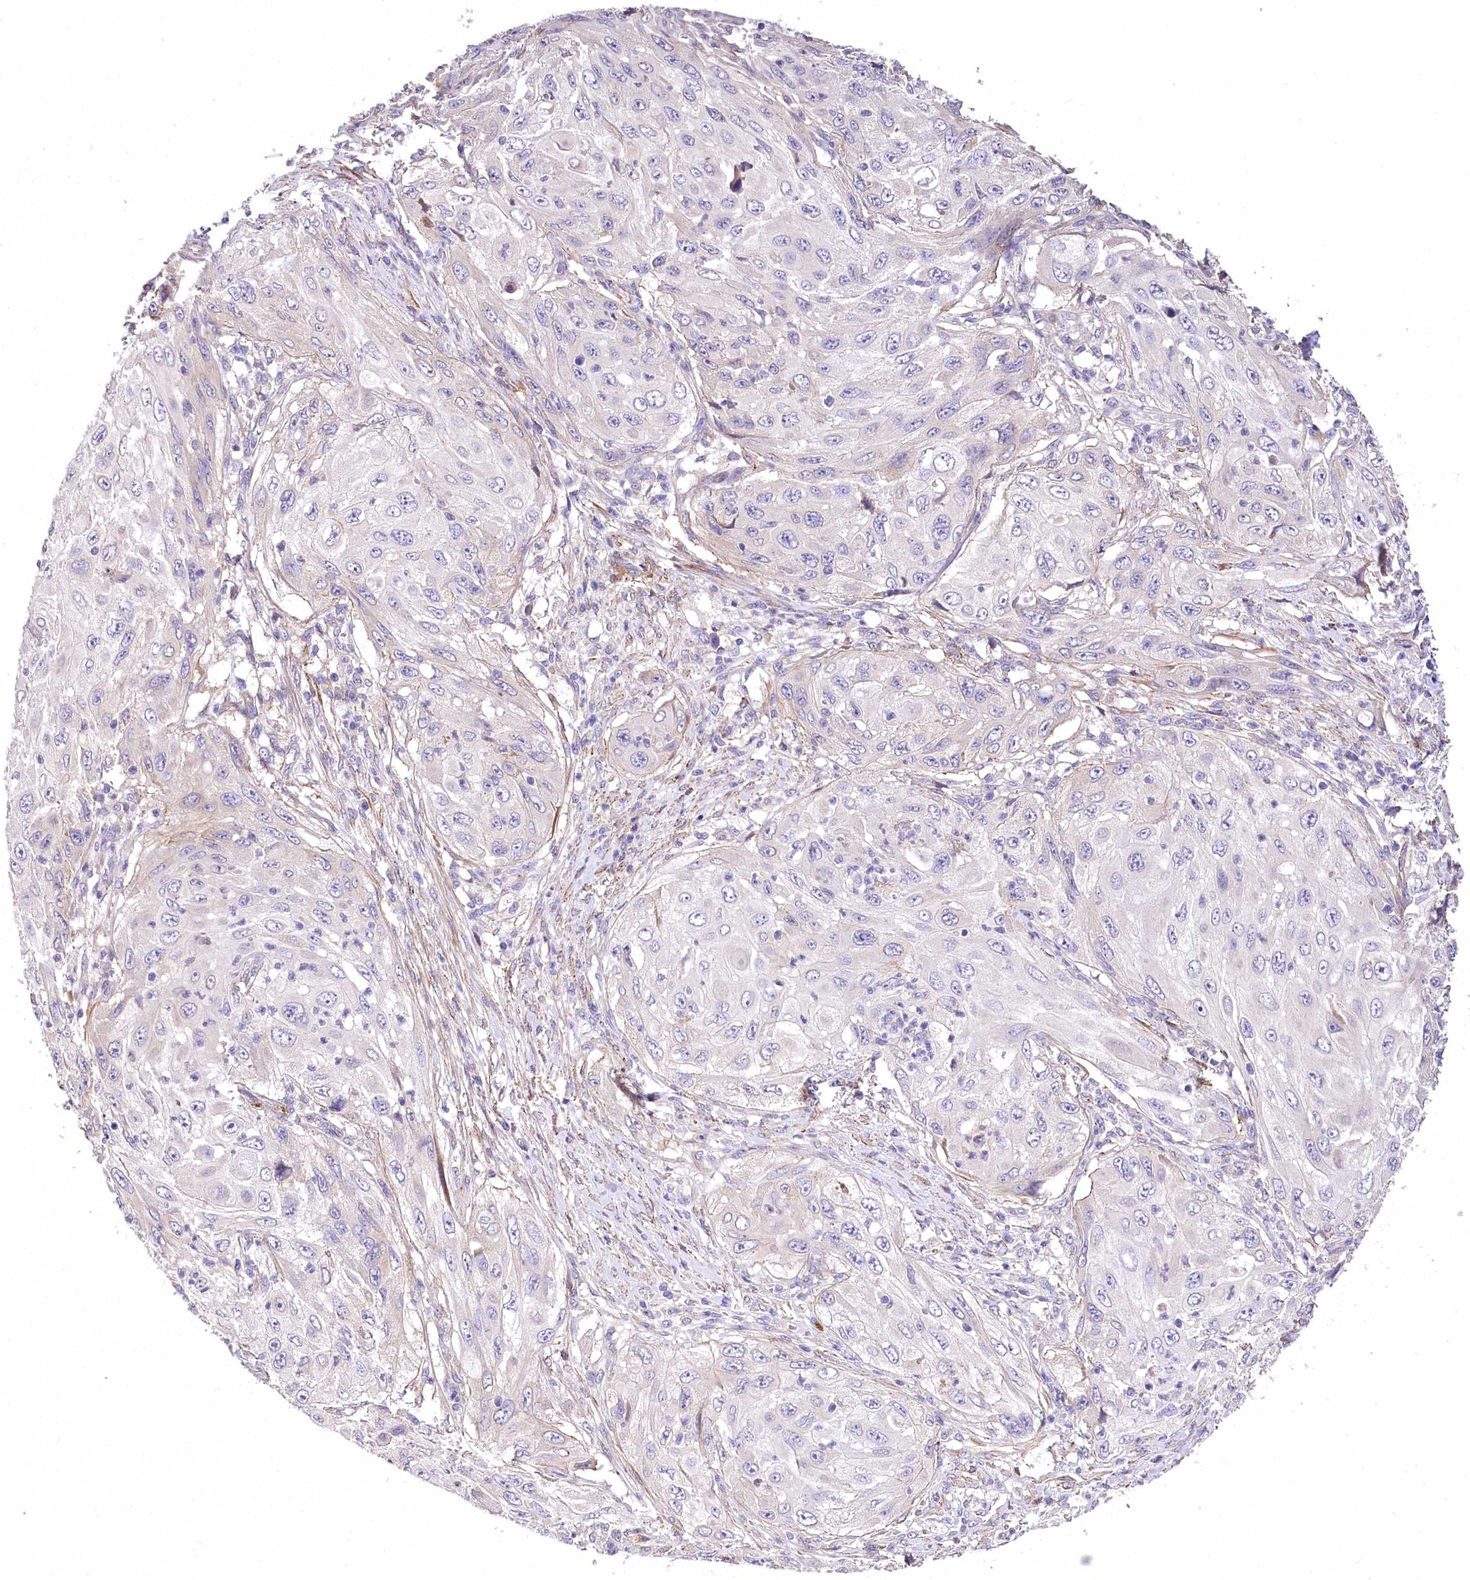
{"staining": {"intensity": "negative", "quantity": "none", "location": "none"}, "tissue": "cervical cancer", "cell_type": "Tumor cells", "image_type": "cancer", "snomed": [{"axis": "morphology", "description": "Squamous cell carcinoma, NOS"}, {"axis": "topography", "description": "Cervix"}], "caption": "Tumor cells are negative for protein expression in human squamous cell carcinoma (cervical).", "gene": "RDH16", "patient": {"sex": "female", "age": 42}}